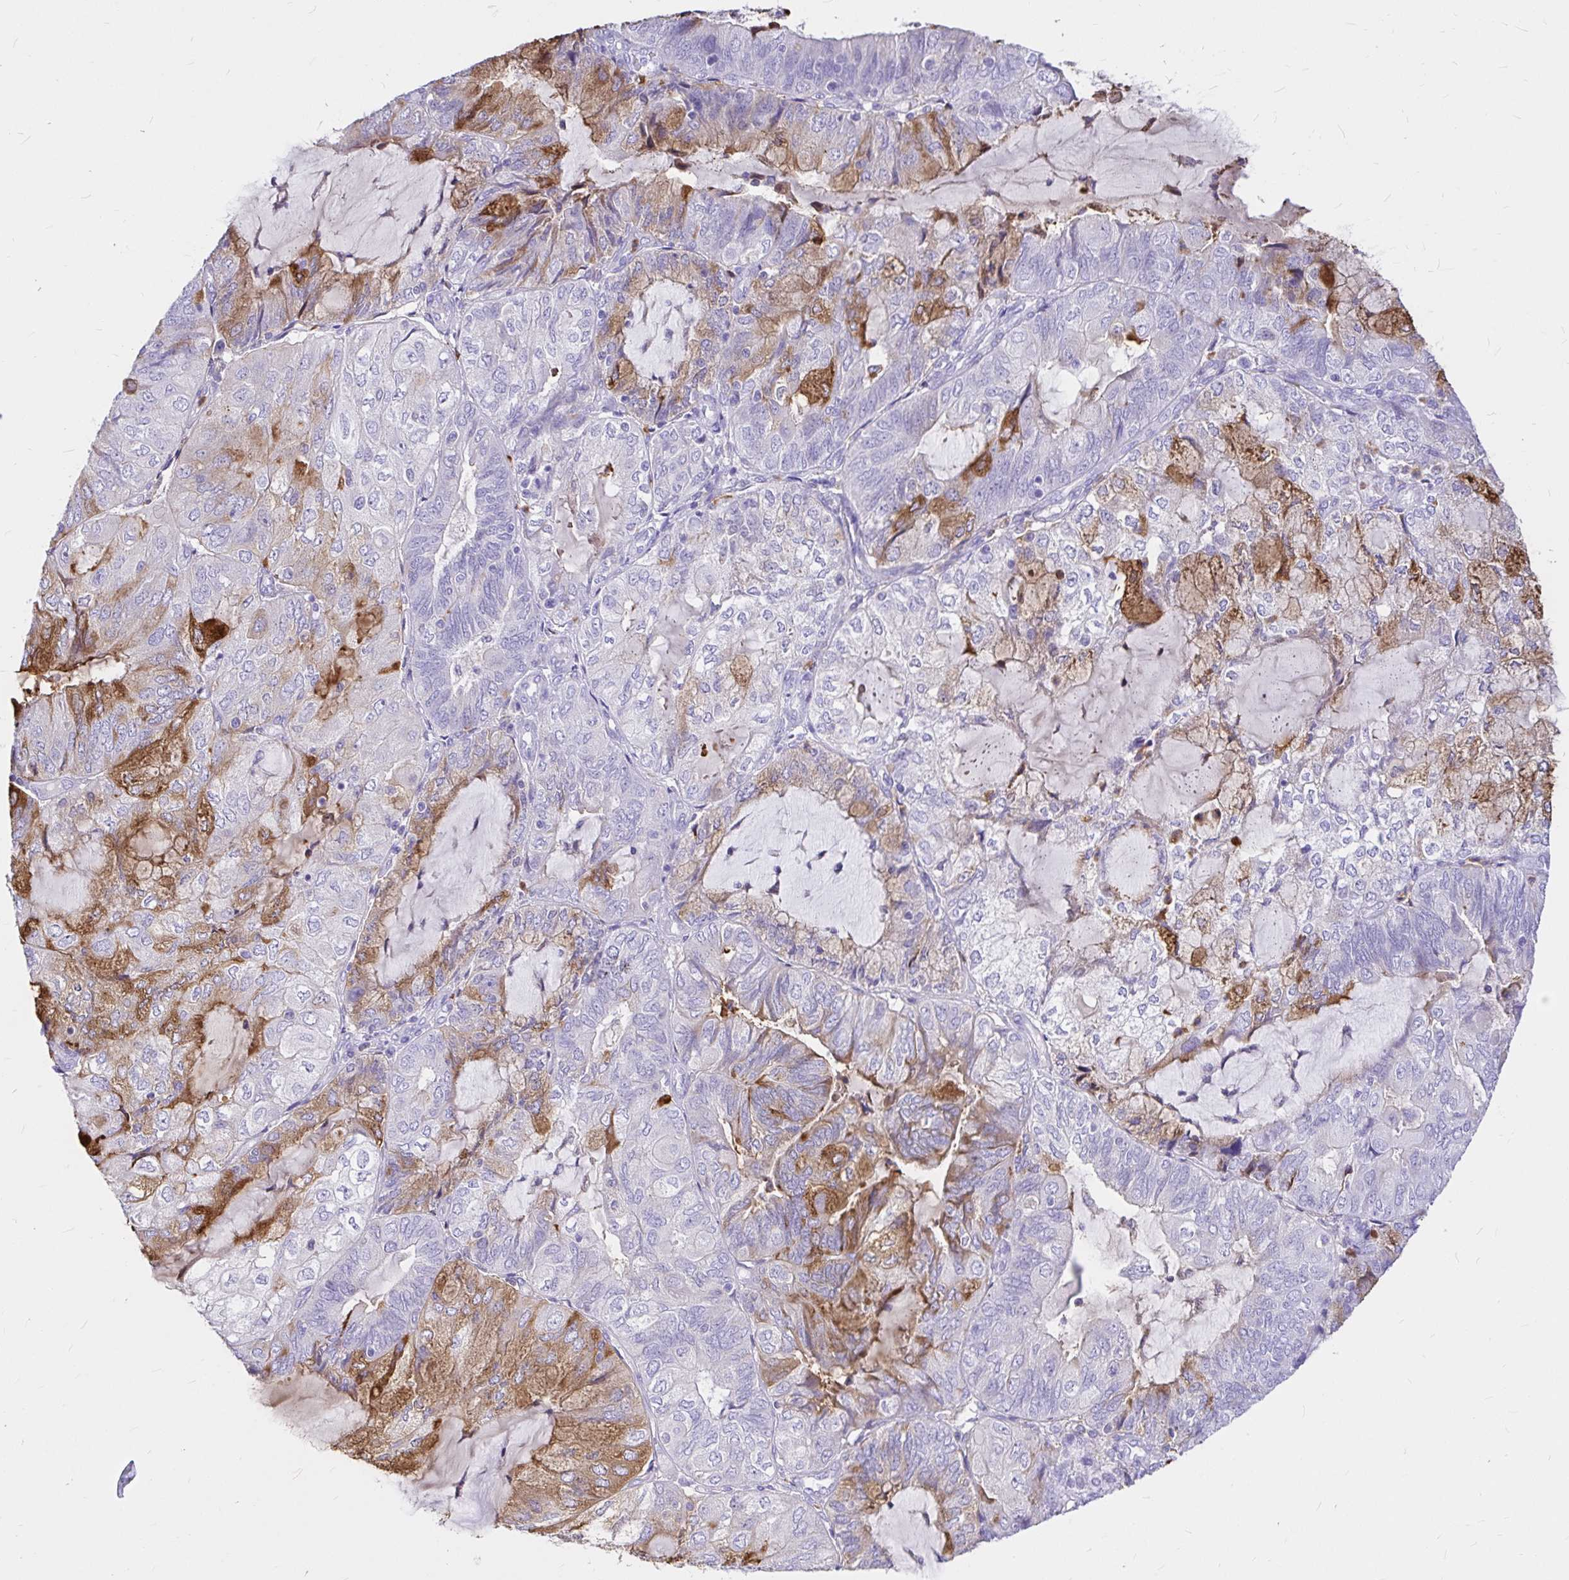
{"staining": {"intensity": "moderate", "quantity": "25%-75%", "location": "cytoplasmic/membranous"}, "tissue": "endometrial cancer", "cell_type": "Tumor cells", "image_type": "cancer", "snomed": [{"axis": "morphology", "description": "Adenocarcinoma, NOS"}, {"axis": "topography", "description": "Endometrium"}], "caption": "This photomicrograph demonstrates IHC staining of human endometrial cancer, with medium moderate cytoplasmic/membranous positivity in about 25%-75% of tumor cells.", "gene": "CLEC1B", "patient": {"sex": "female", "age": 81}}